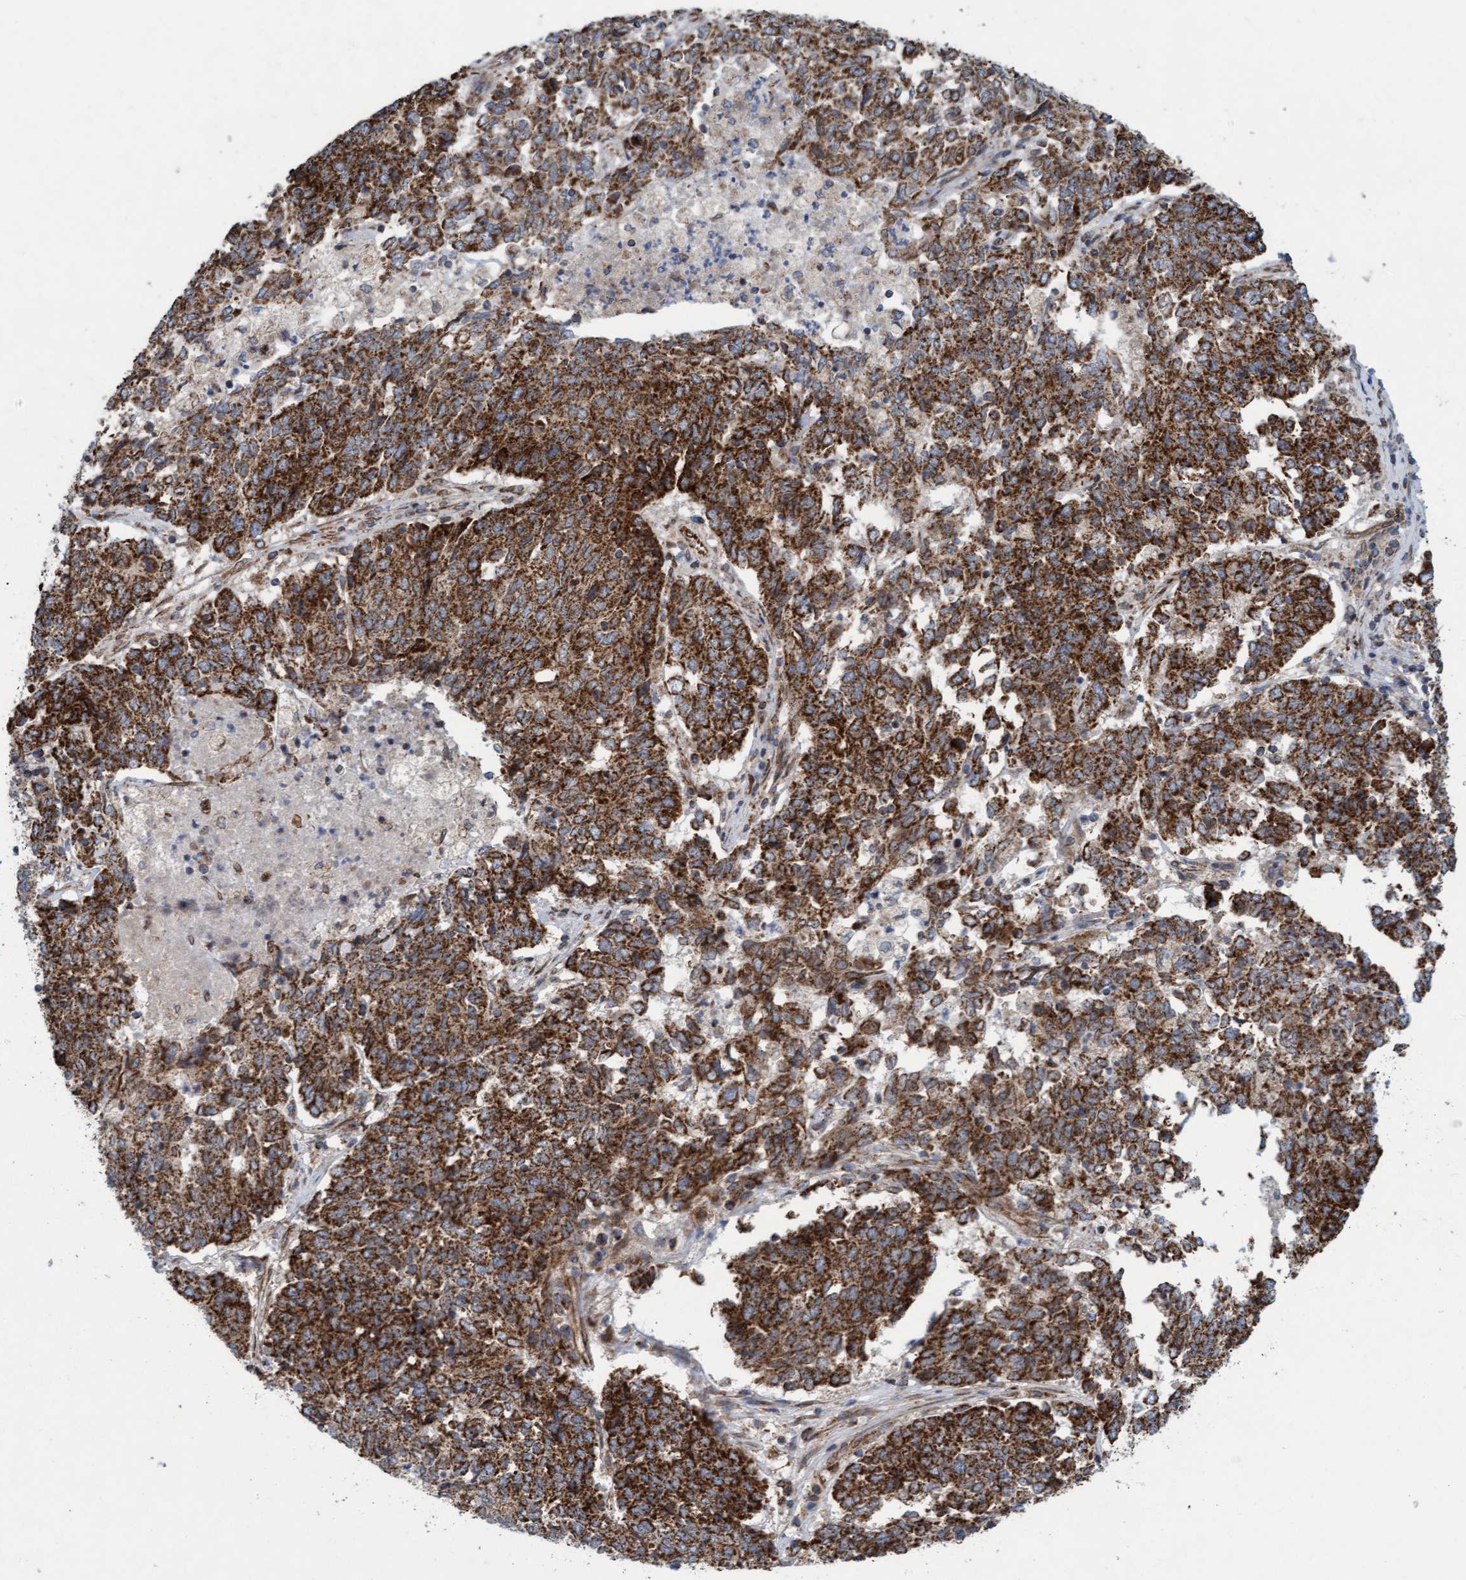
{"staining": {"intensity": "strong", "quantity": ">75%", "location": "cytoplasmic/membranous"}, "tissue": "endometrial cancer", "cell_type": "Tumor cells", "image_type": "cancer", "snomed": [{"axis": "morphology", "description": "Adenocarcinoma, NOS"}, {"axis": "topography", "description": "Endometrium"}], "caption": "A photomicrograph of endometrial adenocarcinoma stained for a protein reveals strong cytoplasmic/membranous brown staining in tumor cells. (DAB IHC with brightfield microscopy, high magnification).", "gene": "MRPS23", "patient": {"sex": "female", "age": 80}}